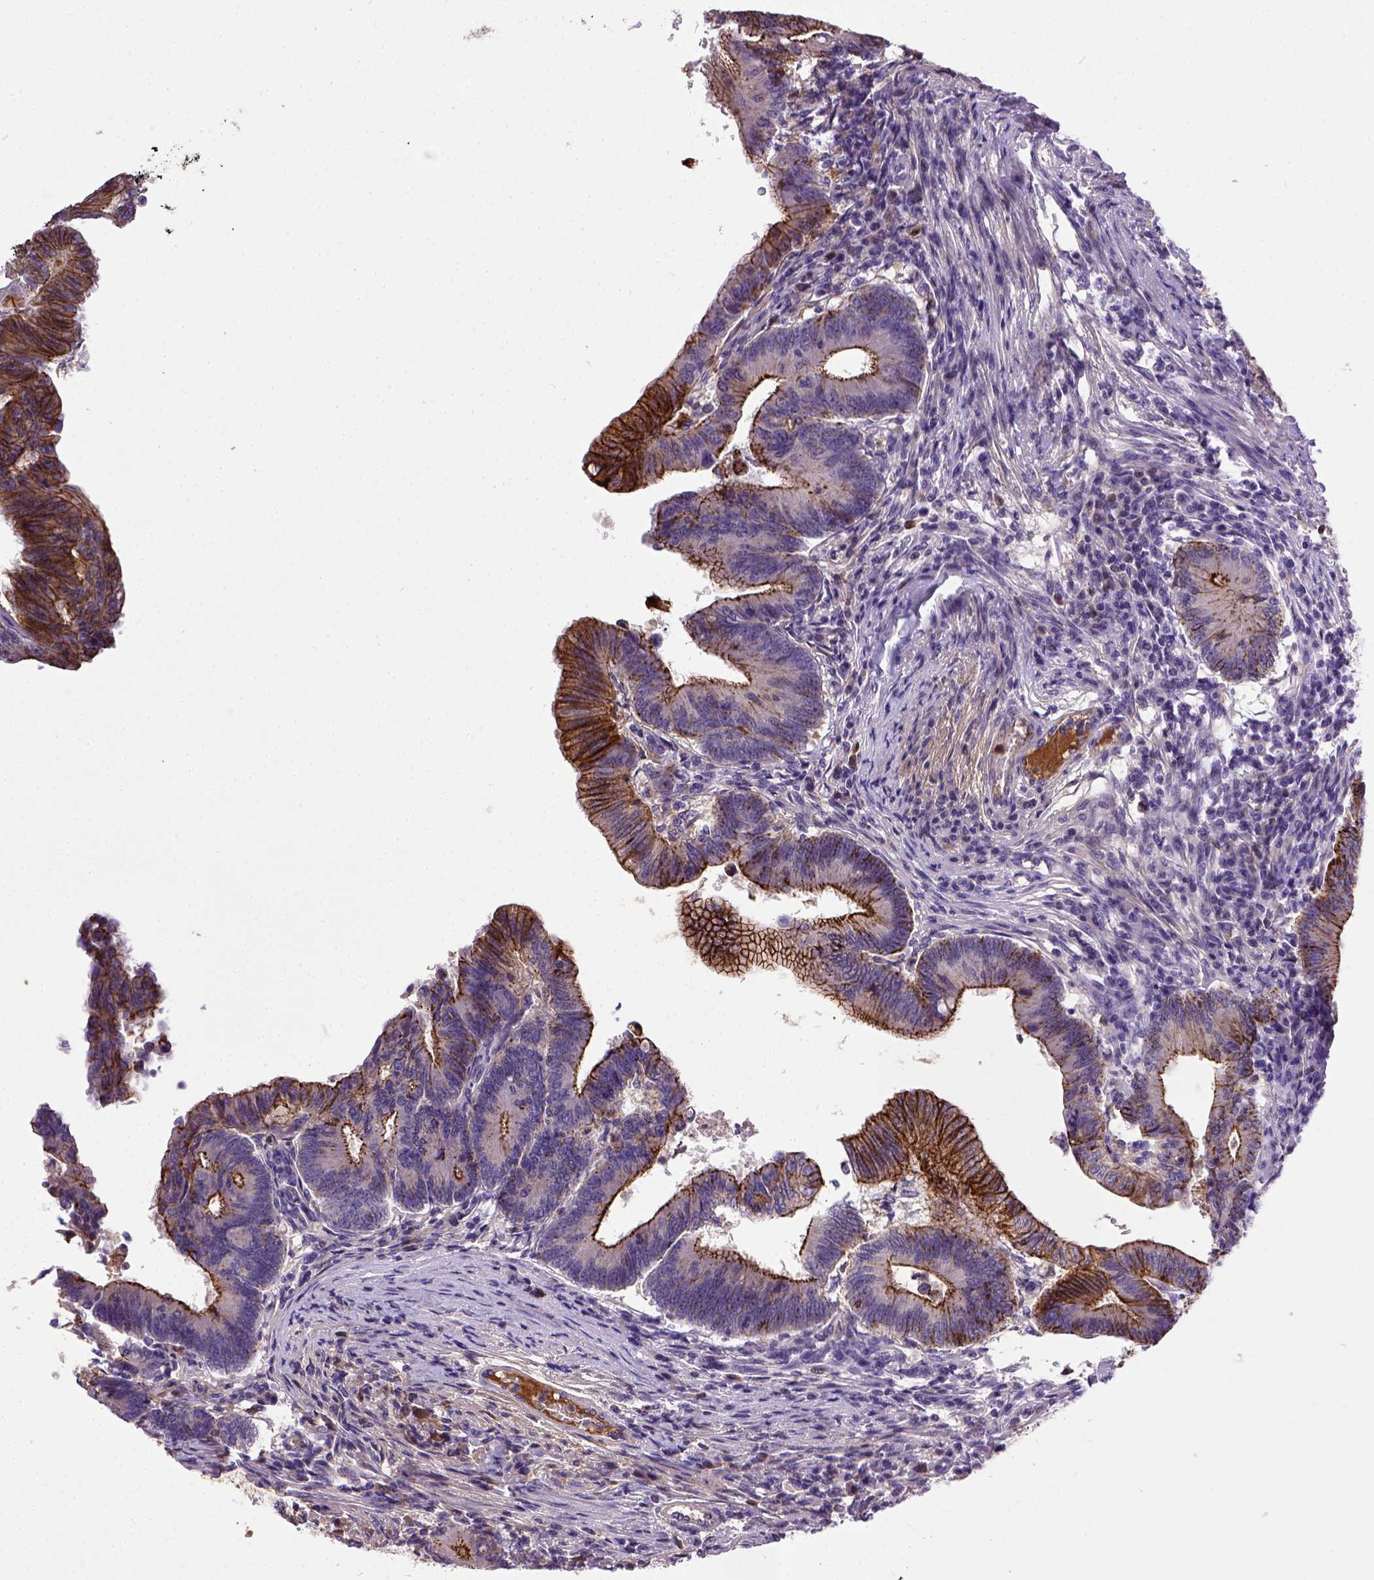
{"staining": {"intensity": "strong", "quantity": ">75%", "location": "cytoplasmic/membranous"}, "tissue": "colorectal cancer", "cell_type": "Tumor cells", "image_type": "cancer", "snomed": [{"axis": "morphology", "description": "Adenocarcinoma, NOS"}, {"axis": "topography", "description": "Colon"}], "caption": "Human colorectal cancer (adenocarcinoma) stained for a protein (brown) exhibits strong cytoplasmic/membranous positive staining in about >75% of tumor cells.", "gene": "CDH1", "patient": {"sex": "female", "age": 70}}